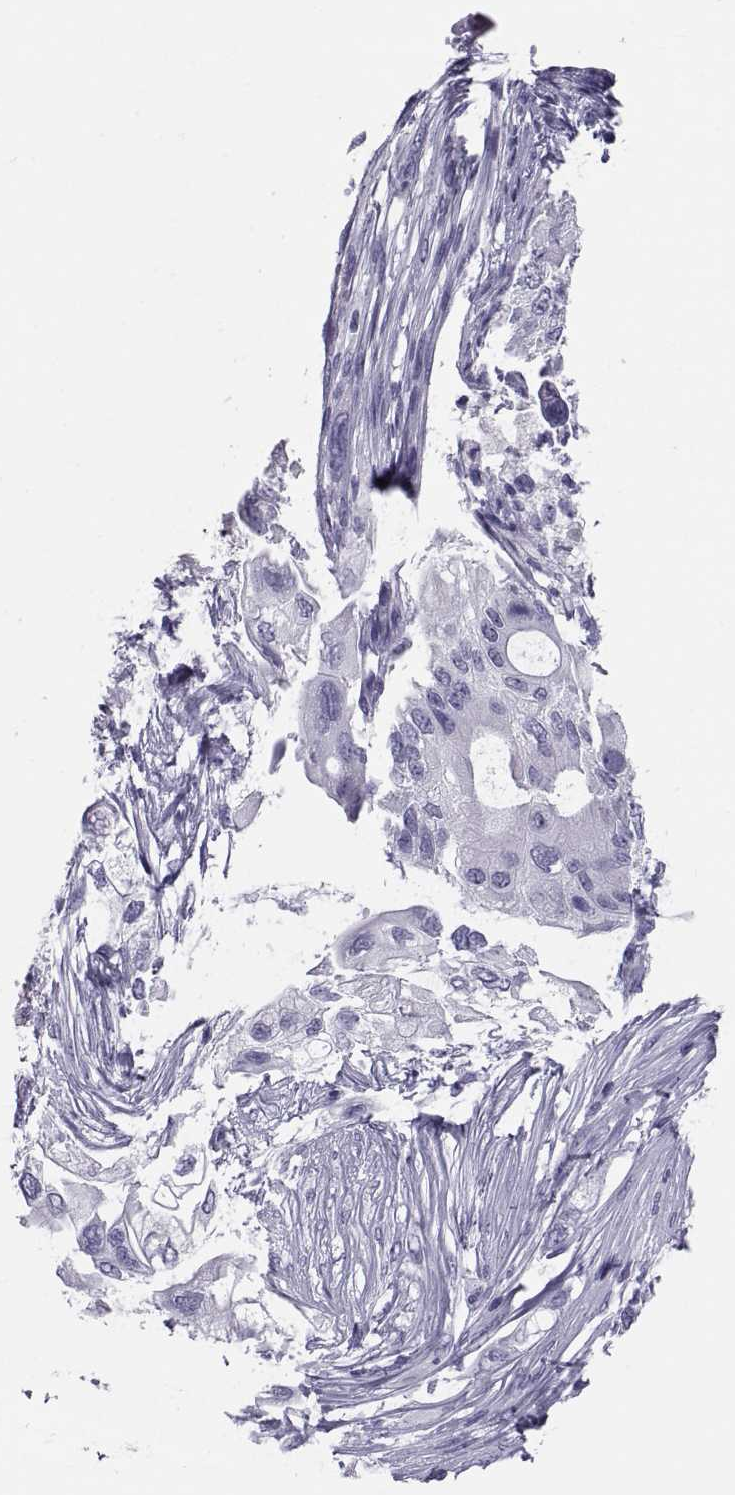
{"staining": {"intensity": "negative", "quantity": "none", "location": "none"}, "tissue": "pancreatic cancer", "cell_type": "Tumor cells", "image_type": "cancer", "snomed": [{"axis": "morphology", "description": "Adenocarcinoma, NOS"}, {"axis": "topography", "description": "Pancreas"}], "caption": "Immunohistochemistry of human pancreatic adenocarcinoma shows no expression in tumor cells. The staining was performed using DAB to visualize the protein expression in brown, while the nuclei were stained in blue with hematoxylin (Magnification: 20x).", "gene": "DEFB129", "patient": {"sex": "female", "age": 72}}